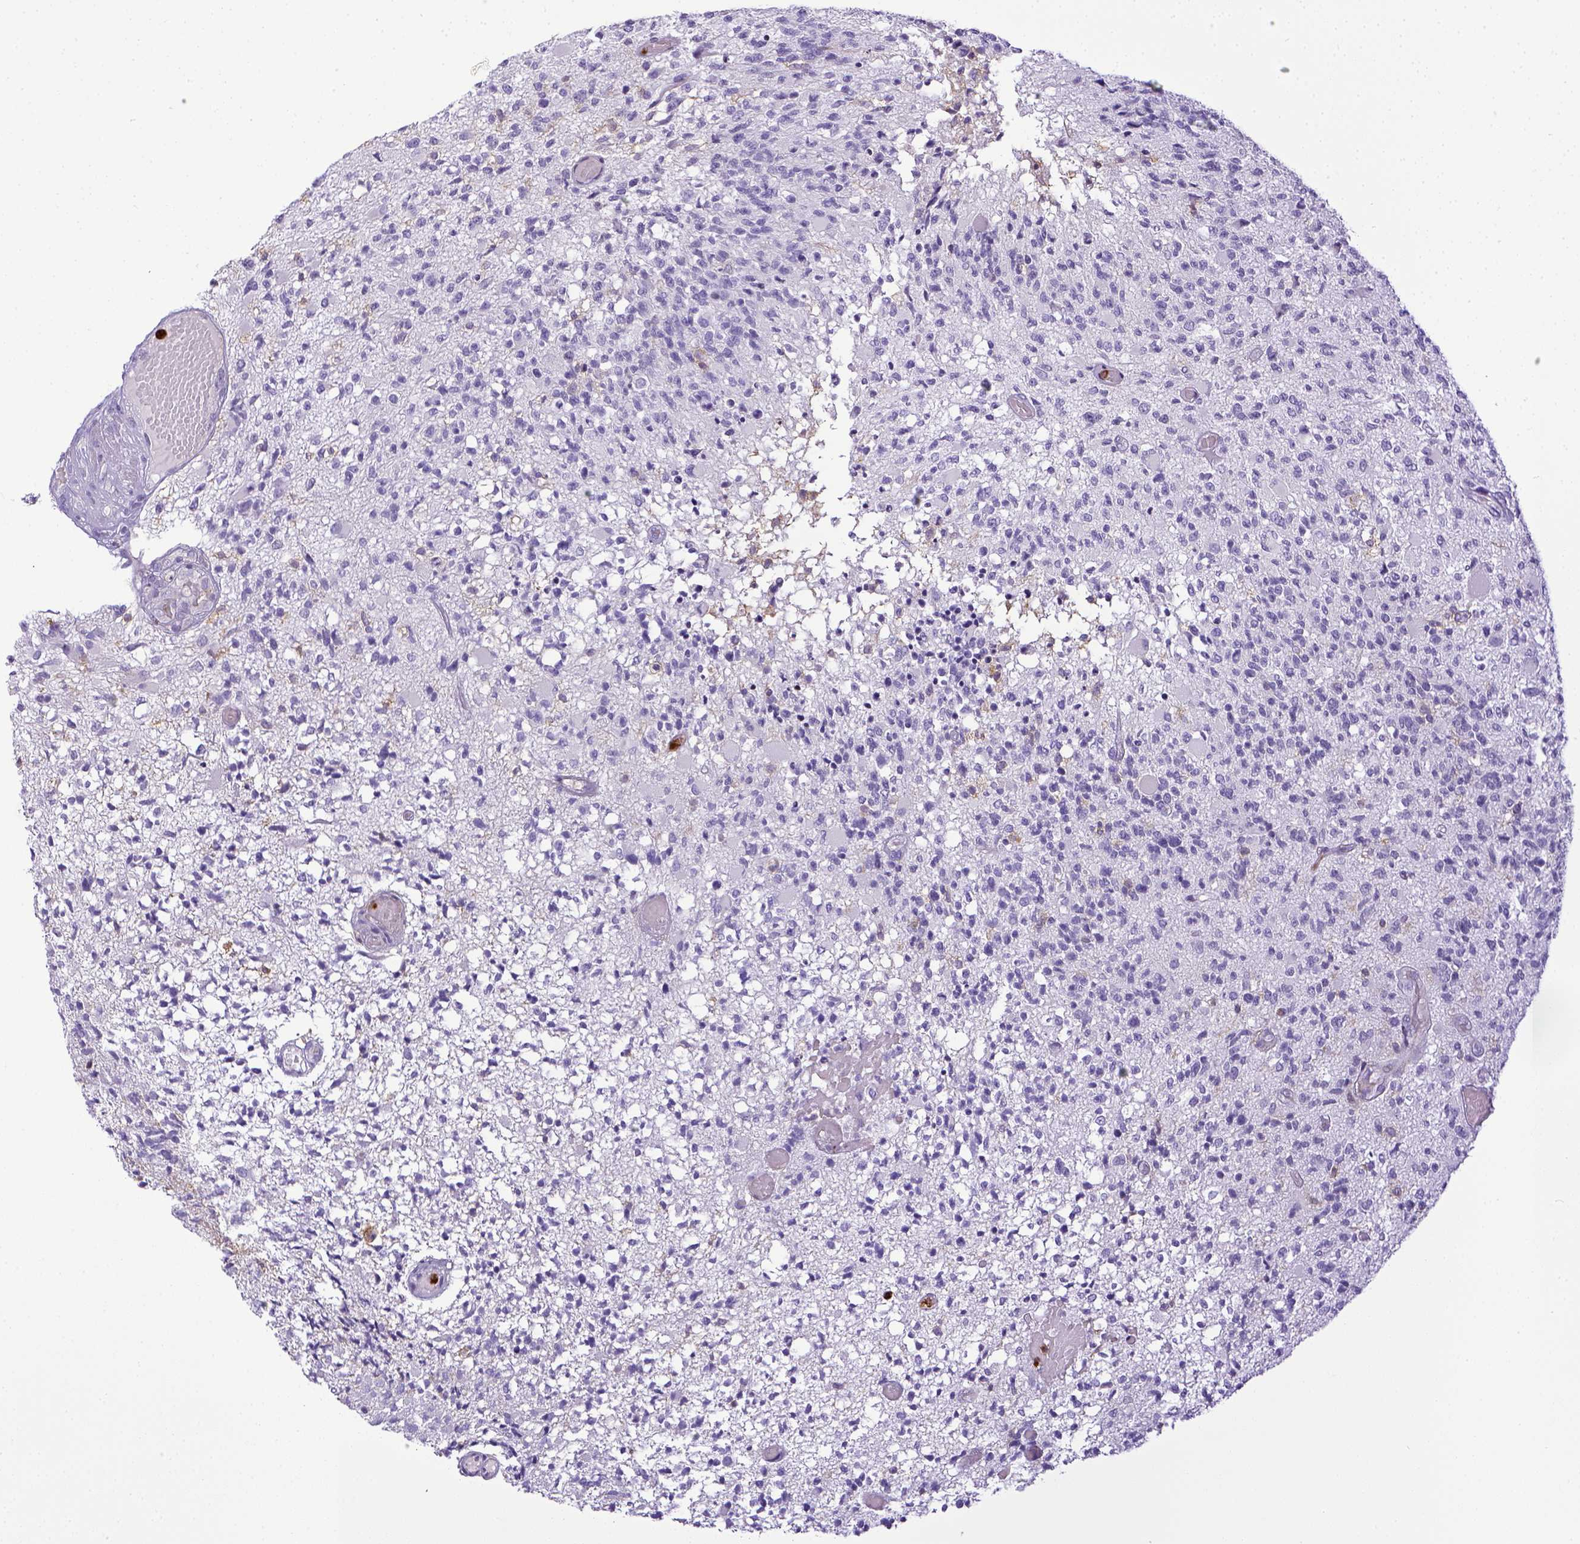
{"staining": {"intensity": "negative", "quantity": "none", "location": "none"}, "tissue": "glioma", "cell_type": "Tumor cells", "image_type": "cancer", "snomed": [{"axis": "morphology", "description": "Glioma, malignant, High grade"}, {"axis": "topography", "description": "Brain"}], "caption": "Image shows no significant protein expression in tumor cells of malignant high-grade glioma. (DAB (3,3'-diaminobenzidine) IHC, high magnification).", "gene": "ITGAM", "patient": {"sex": "female", "age": 63}}